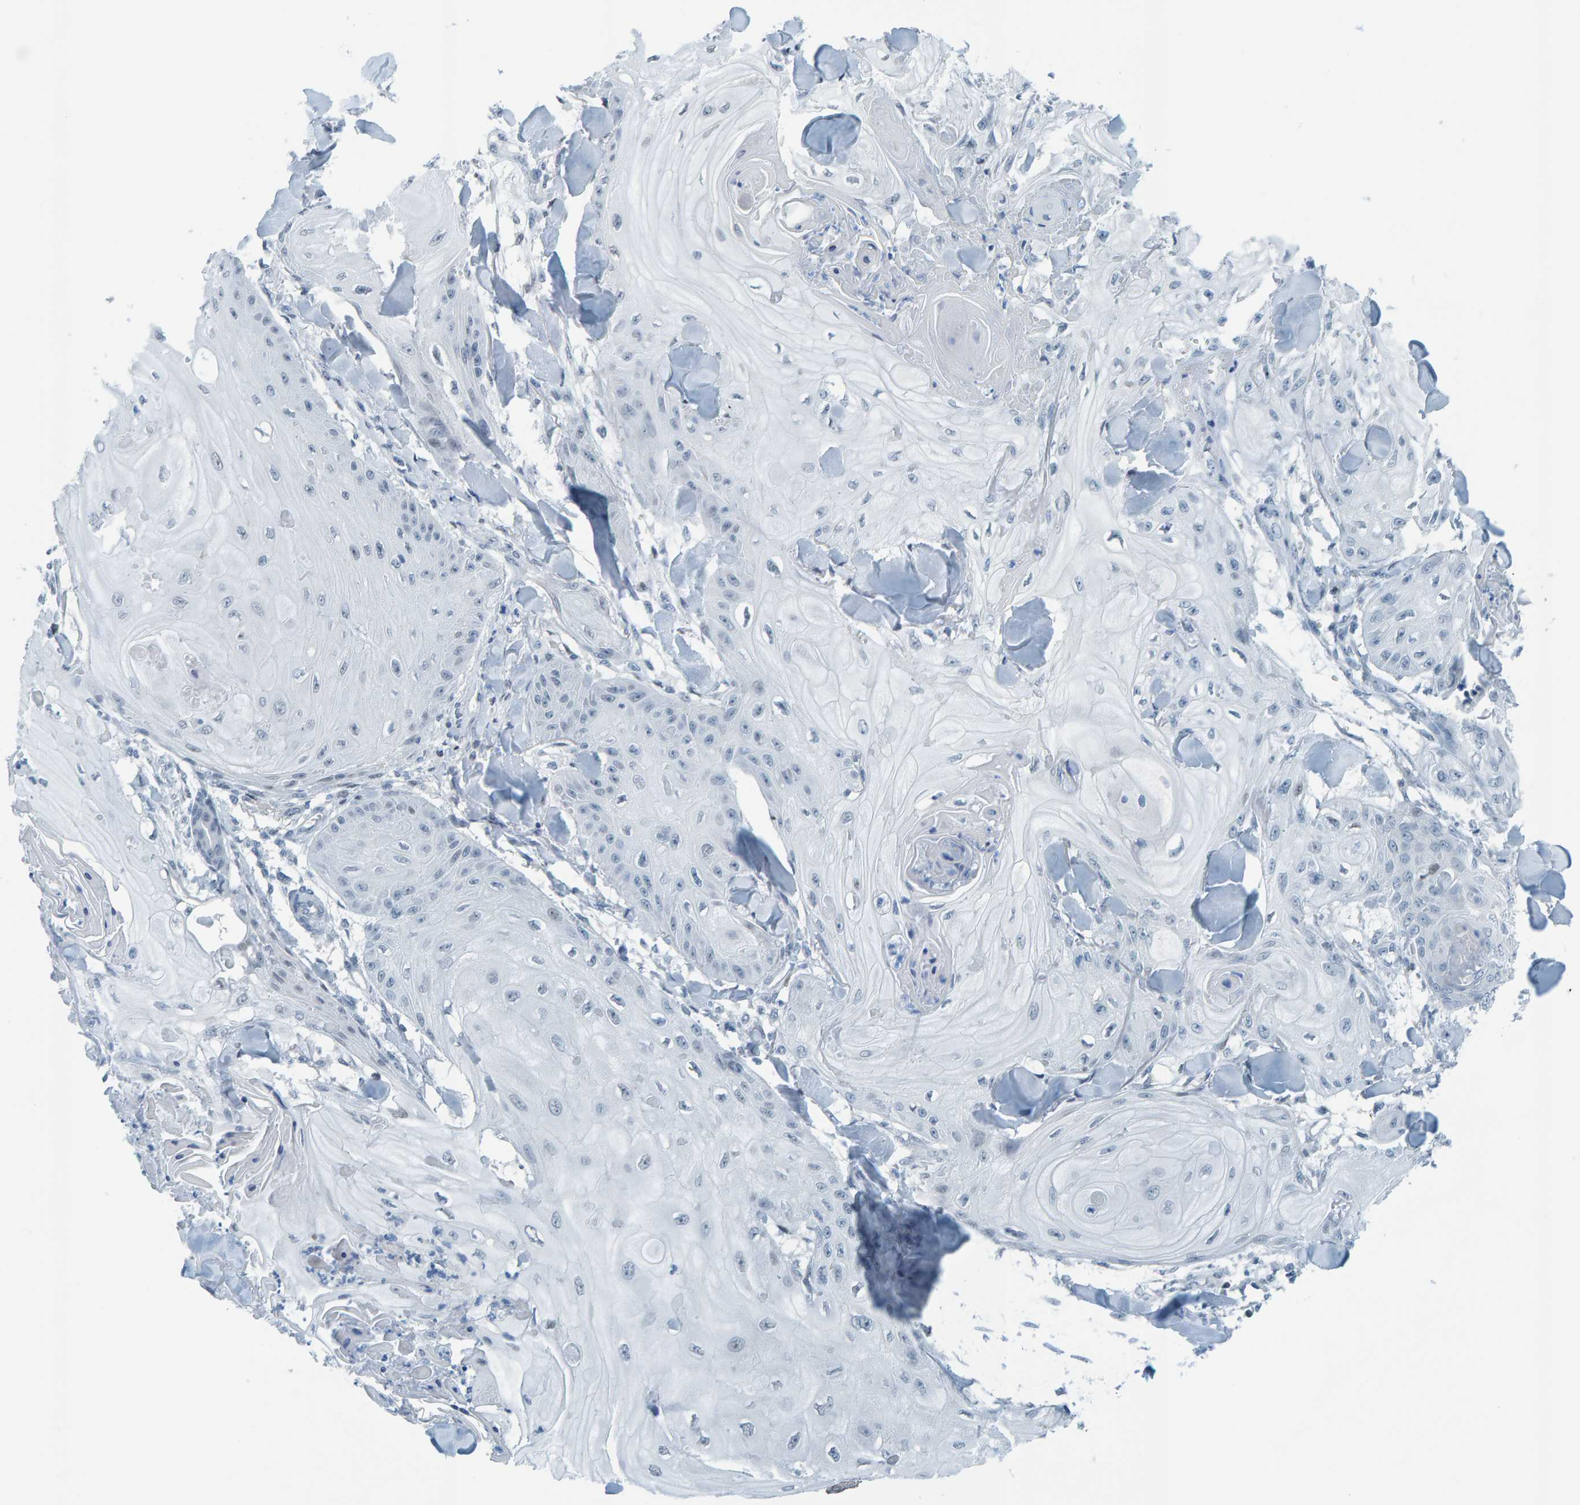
{"staining": {"intensity": "negative", "quantity": "none", "location": "none"}, "tissue": "skin cancer", "cell_type": "Tumor cells", "image_type": "cancer", "snomed": [{"axis": "morphology", "description": "Squamous cell carcinoma, NOS"}, {"axis": "topography", "description": "Skin"}], "caption": "Protein analysis of skin cancer (squamous cell carcinoma) reveals no significant staining in tumor cells.", "gene": "CNP", "patient": {"sex": "male", "age": 74}}